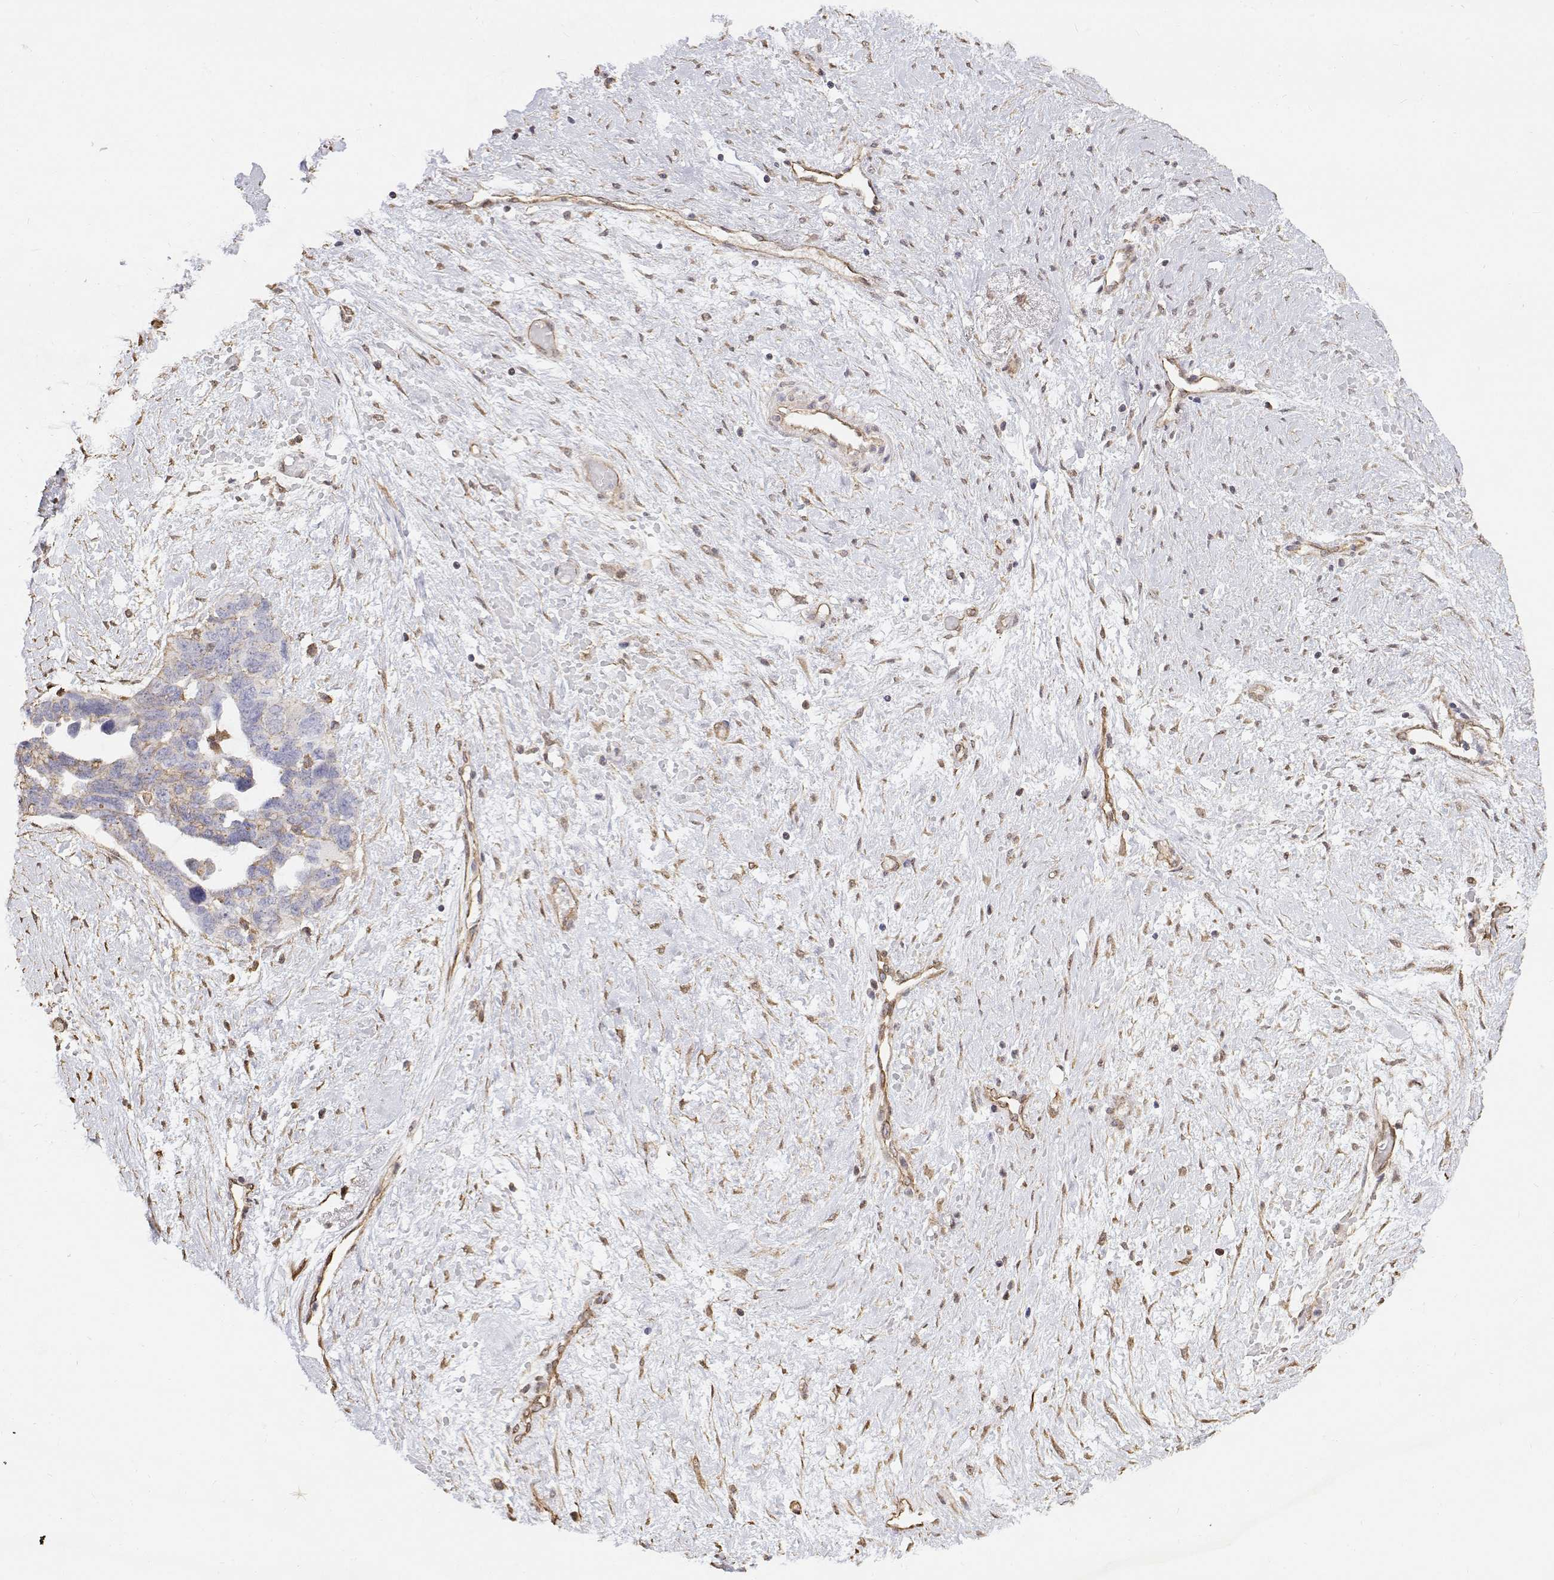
{"staining": {"intensity": "negative", "quantity": "none", "location": "none"}, "tissue": "ovarian cancer", "cell_type": "Tumor cells", "image_type": "cancer", "snomed": [{"axis": "morphology", "description": "Cystadenocarcinoma, serous, NOS"}, {"axis": "topography", "description": "Ovary"}], "caption": "Immunohistochemistry (IHC) image of human serous cystadenocarcinoma (ovarian) stained for a protein (brown), which reveals no positivity in tumor cells.", "gene": "GSDMA", "patient": {"sex": "female", "age": 69}}